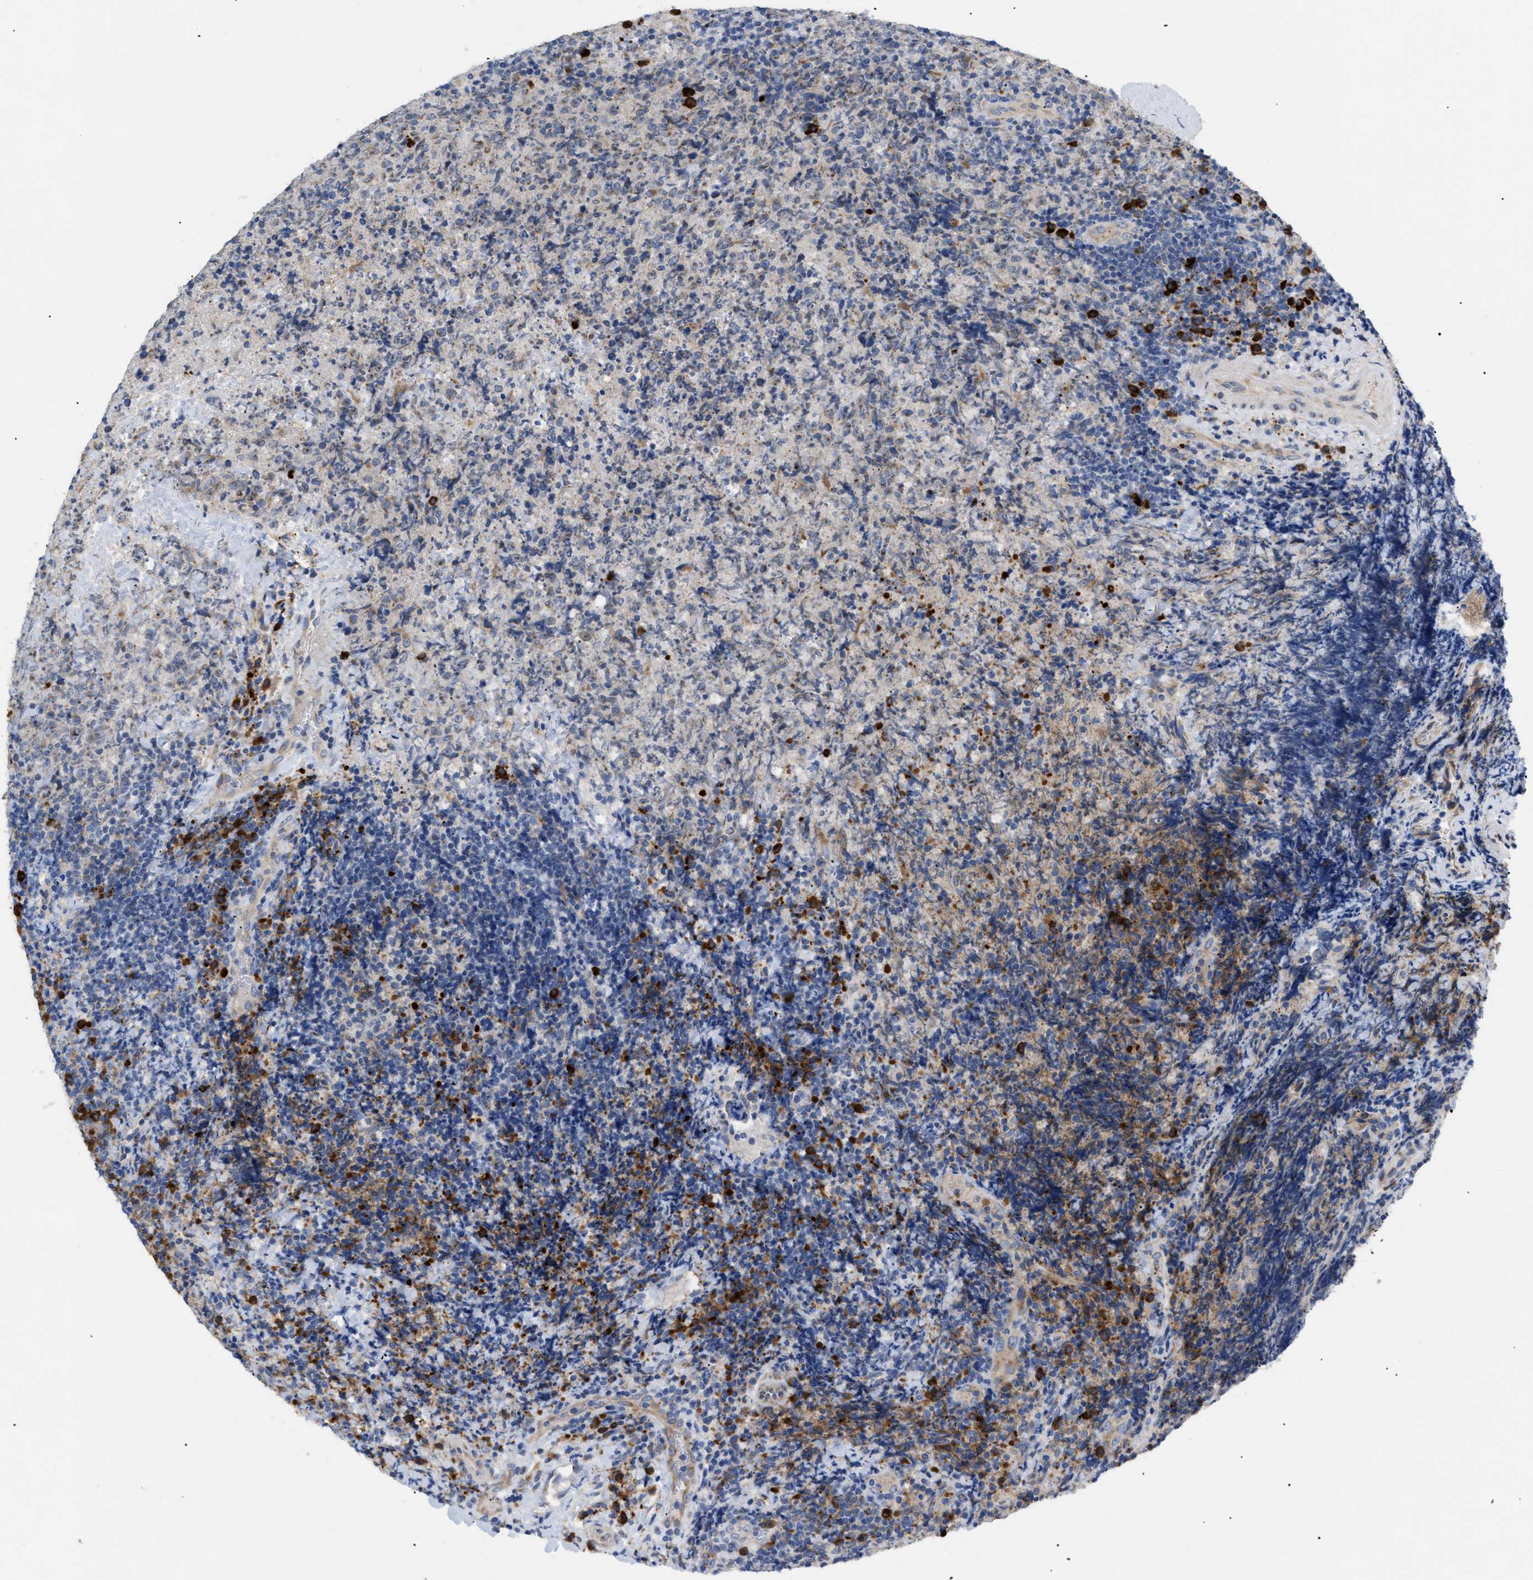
{"staining": {"intensity": "weak", "quantity": "<25%", "location": "cytoplasmic/membranous"}, "tissue": "lymphoma", "cell_type": "Tumor cells", "image_type": "cancer", "snomed": [{"axis": "morphology", "description": "Malignant lymphoma, non-Hodgkin's type, High grade"}, {"axis": "topography", "description": "Tonsil"}], "caption": "There is no significant expression in tumor cells of lymphoma. (DAB (3,3'-diaminobenzidine) immunohistochemistry visualized using brightfield microscopy, high magnification).", "gene": "SLC50A1", "patient": {"sex": "female", "age": 36}}